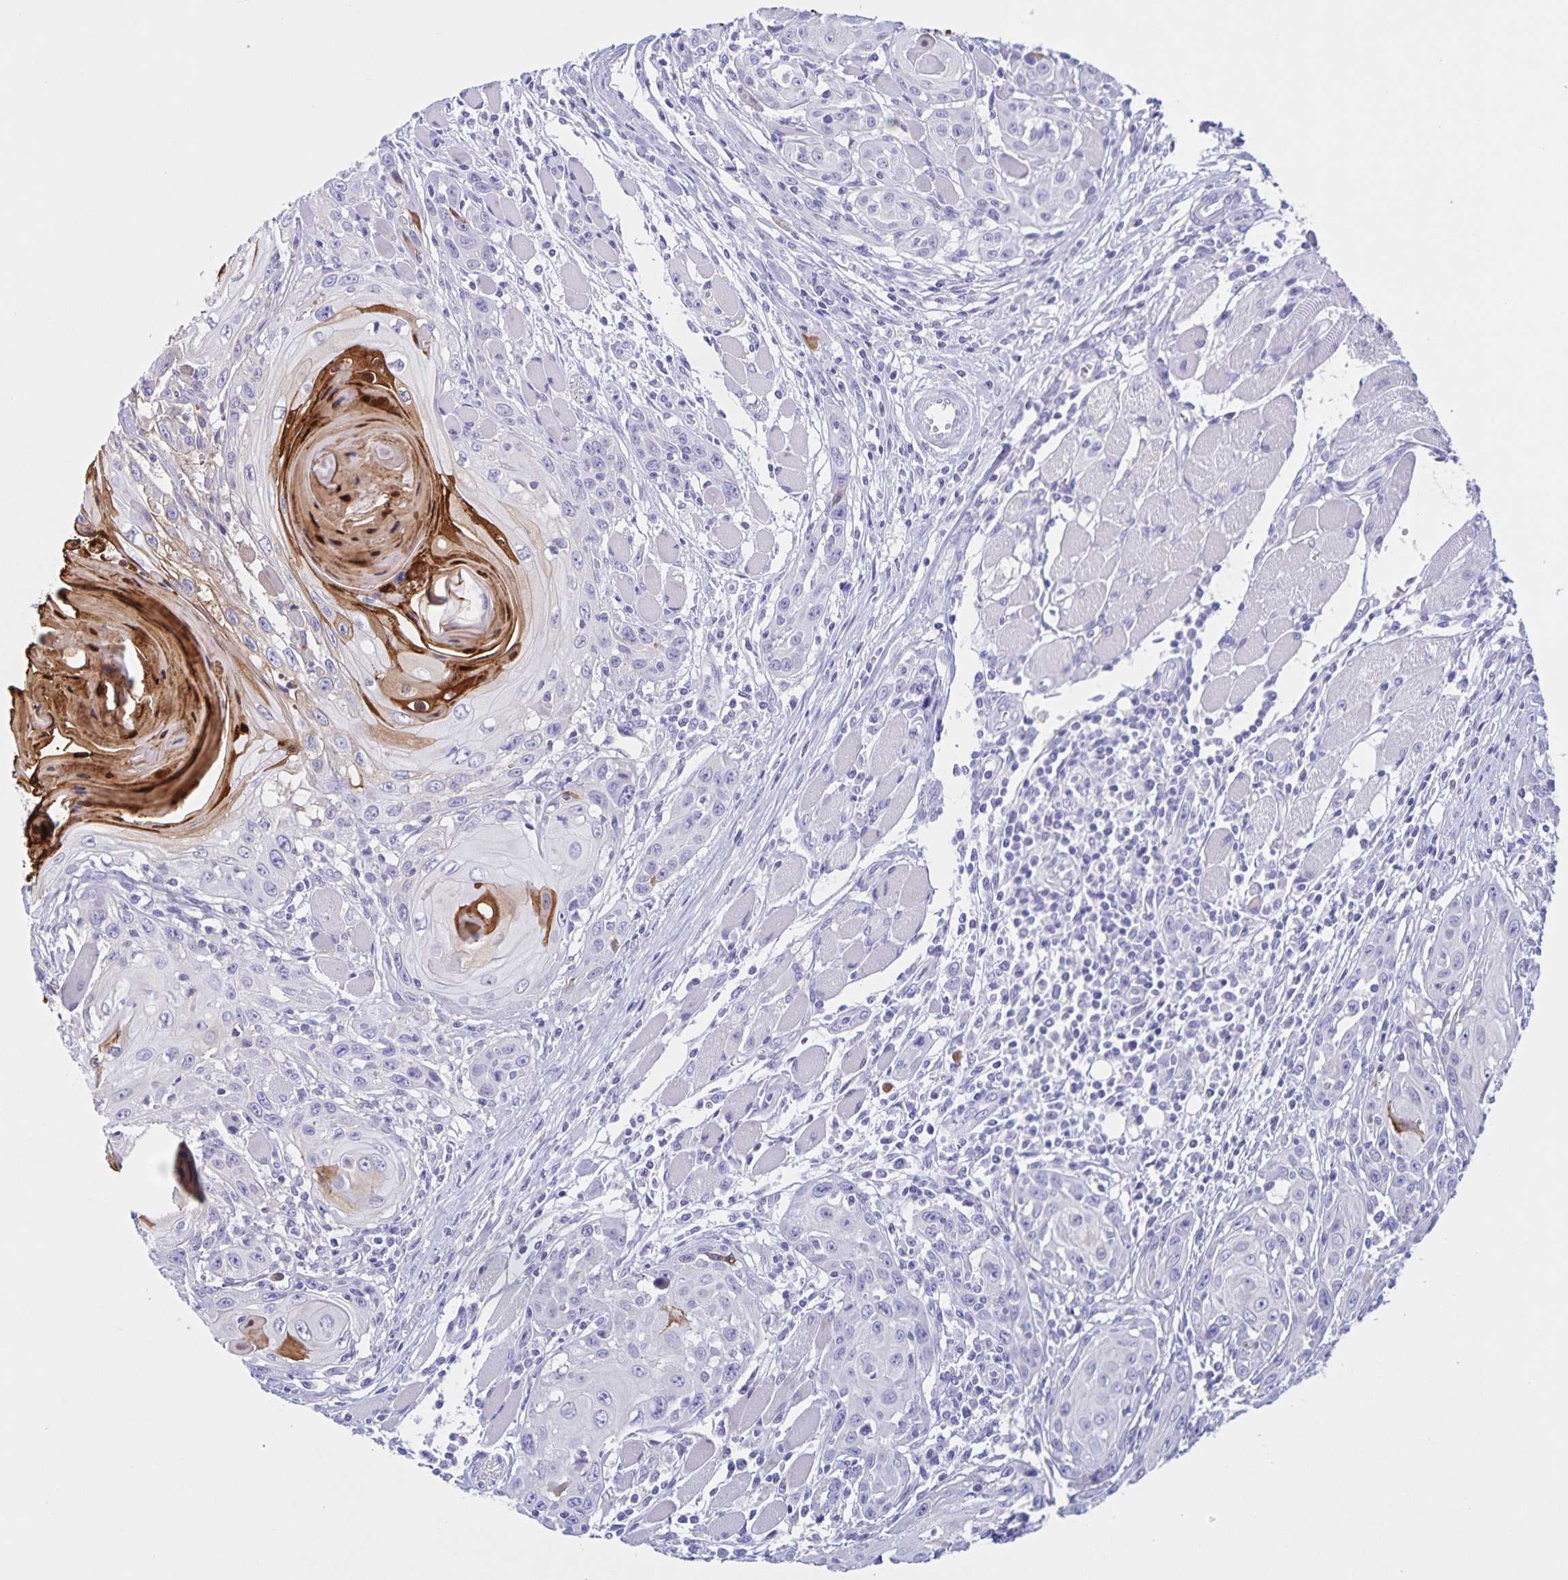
{"staining": {"intensity": "strong", "quantity": "<25%", "location": "cytoplasmic/membranous,nuclear"}, "tissue": "head and neck cancer", "cell_type": "Tumor cells", "image_type": "cancer", "snomed": [{"axis": "morphology", "description": "Squamous cell carcinoma, NOS"}, {"axis": "topography", "description": "Head-Neck"}], "caption": "This photomicrograph reveals immunohistochemistry (IHC) staining of human head and neck cancer, with medium strong cytoplasmic/membranous and nuclear expression in about <25% of tumor cells.", "gene": "TGIF2LX", "patient": {"sex": "female", "age": 80}}